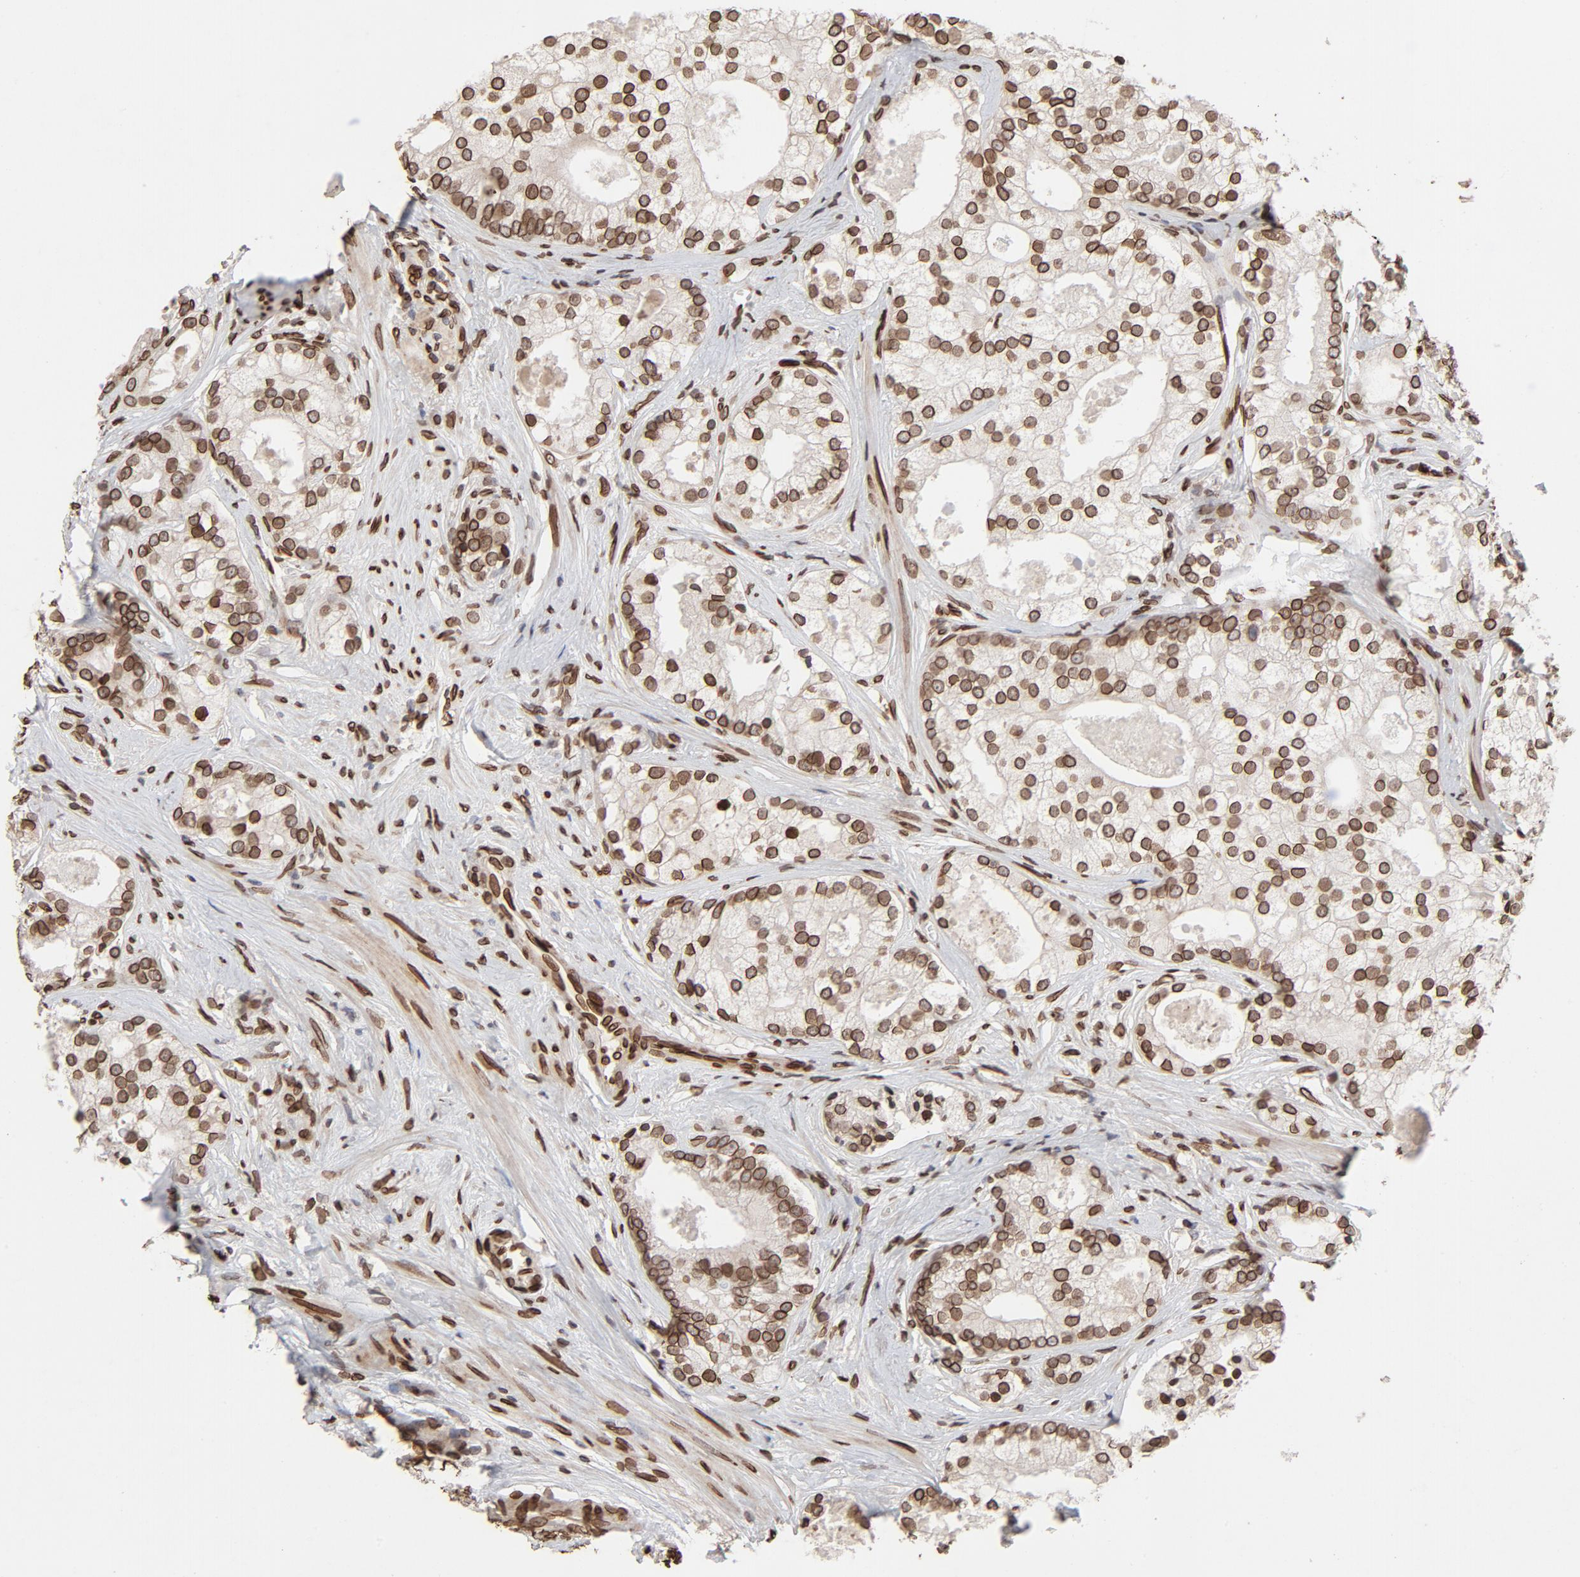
{"staining": {"intensity": "strong", "quantity": ">75%", "location": "cytoplasmic/membranous,nuclear"}, "tissue": "prostate cancer", "cell_type": "Tumor cells", "image_type": "cancer", "snomed": [{"axis": "morphology", "description": "Adenocarcinoma, Low grade"}, {"axis": "topography", "description": "Prostate"}], "caption": "Immunohistochemical staining of human prostate cancer exhibits high levels of strong cytoplasmic/membranous and nuclear protein staining in approximately >75% of tumor cells.", "gene": "LMNA", "patient": {"sex": "male", "age": 58}}